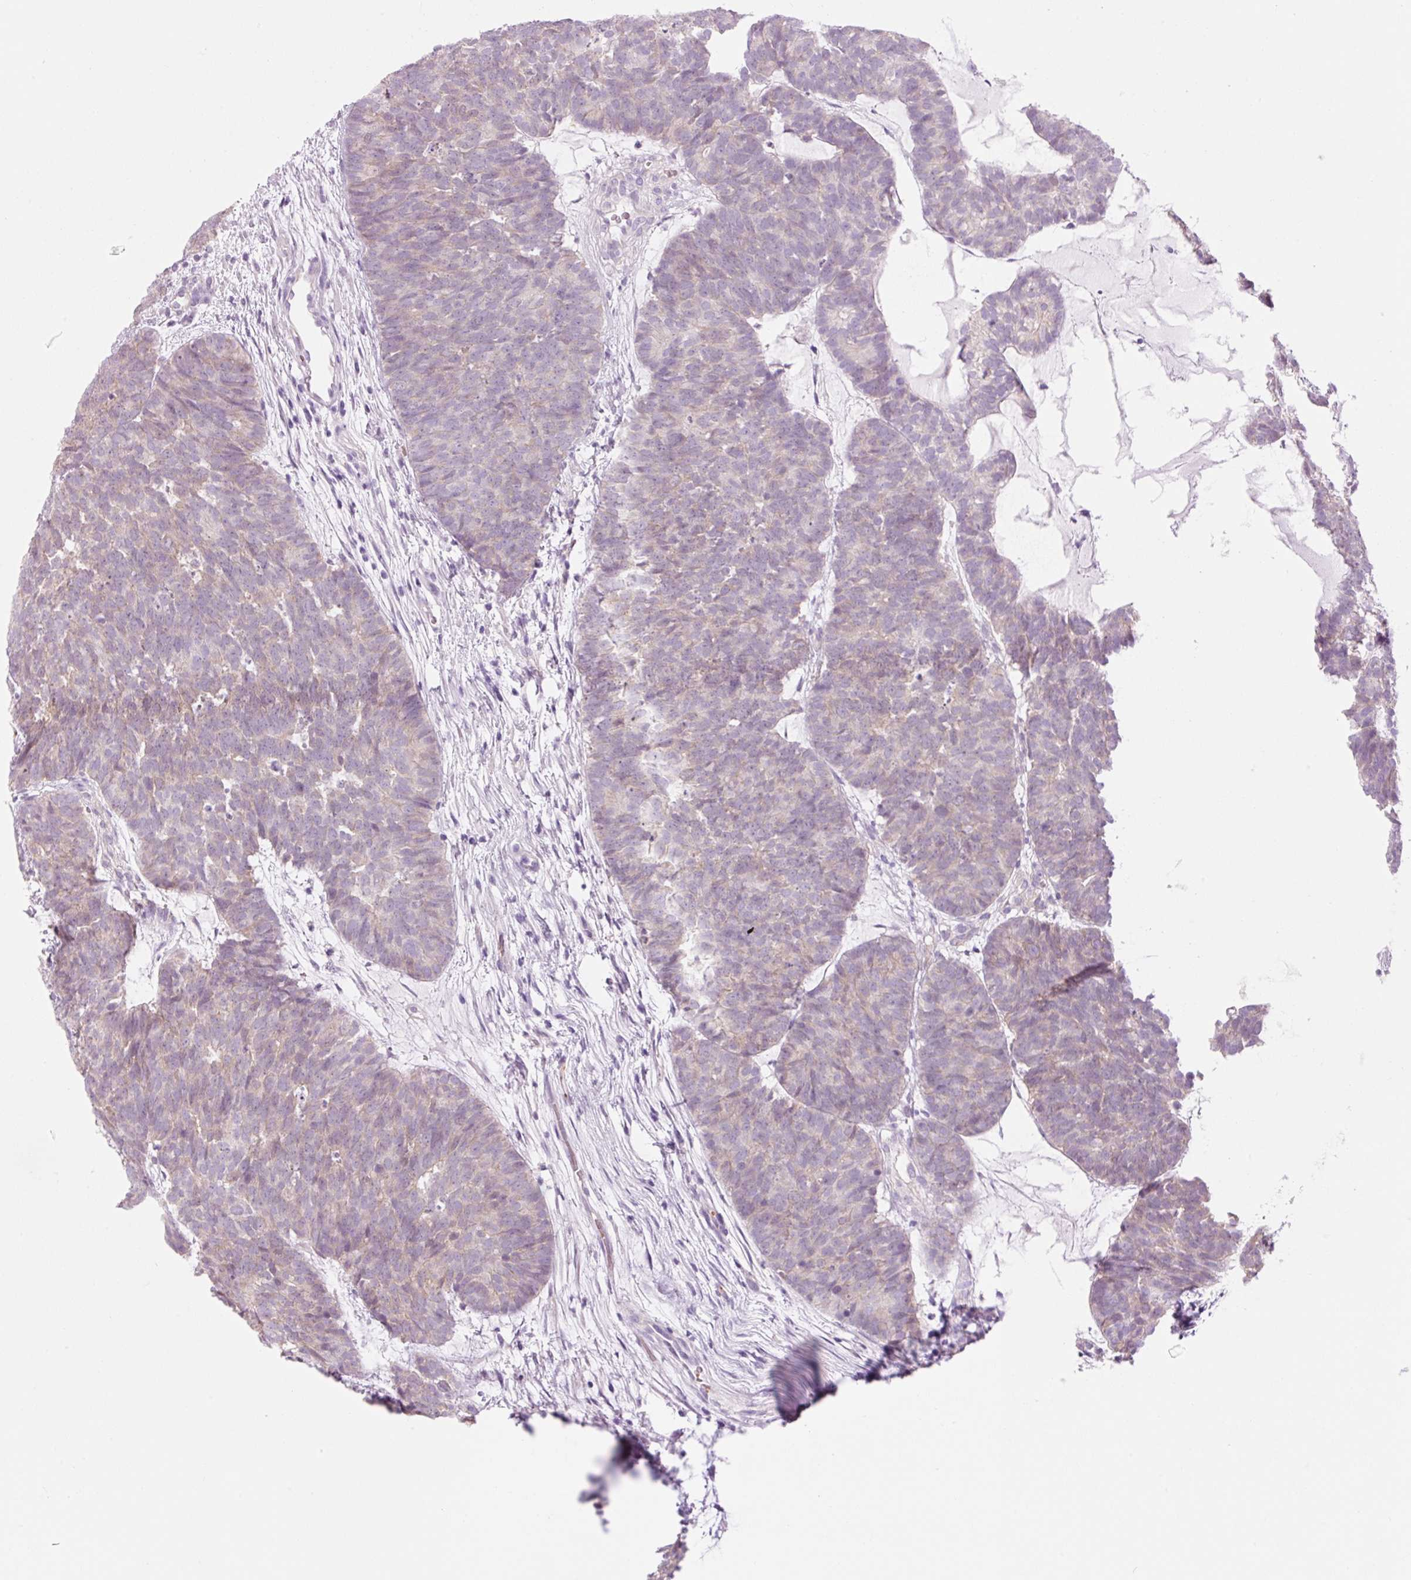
{"staining": {"intensity": "weak", "quantity": "25%-75%", "location": "cytoplasmic/membranous"}, "tissue": "head and neck cancer", "cell_type": "Tumor cells", "image_type": "cancer", "snomed": [{"axis": "morphology", "description": "Adenocarcinoma, NOS"}, {"axis": "topography", "description": "Head-Neck"}], "caption": "Immunohistochemistry (IHC) micrograph of human adenocarcinoma (head and neck) stained for a protein (brown), which displays low levels of weak cytoplasmic/membranous positivity in approximately 25%-75% of tumor cells.", "gene": "HSPA4L", "patient": {"sex": "female", "age": 81}}